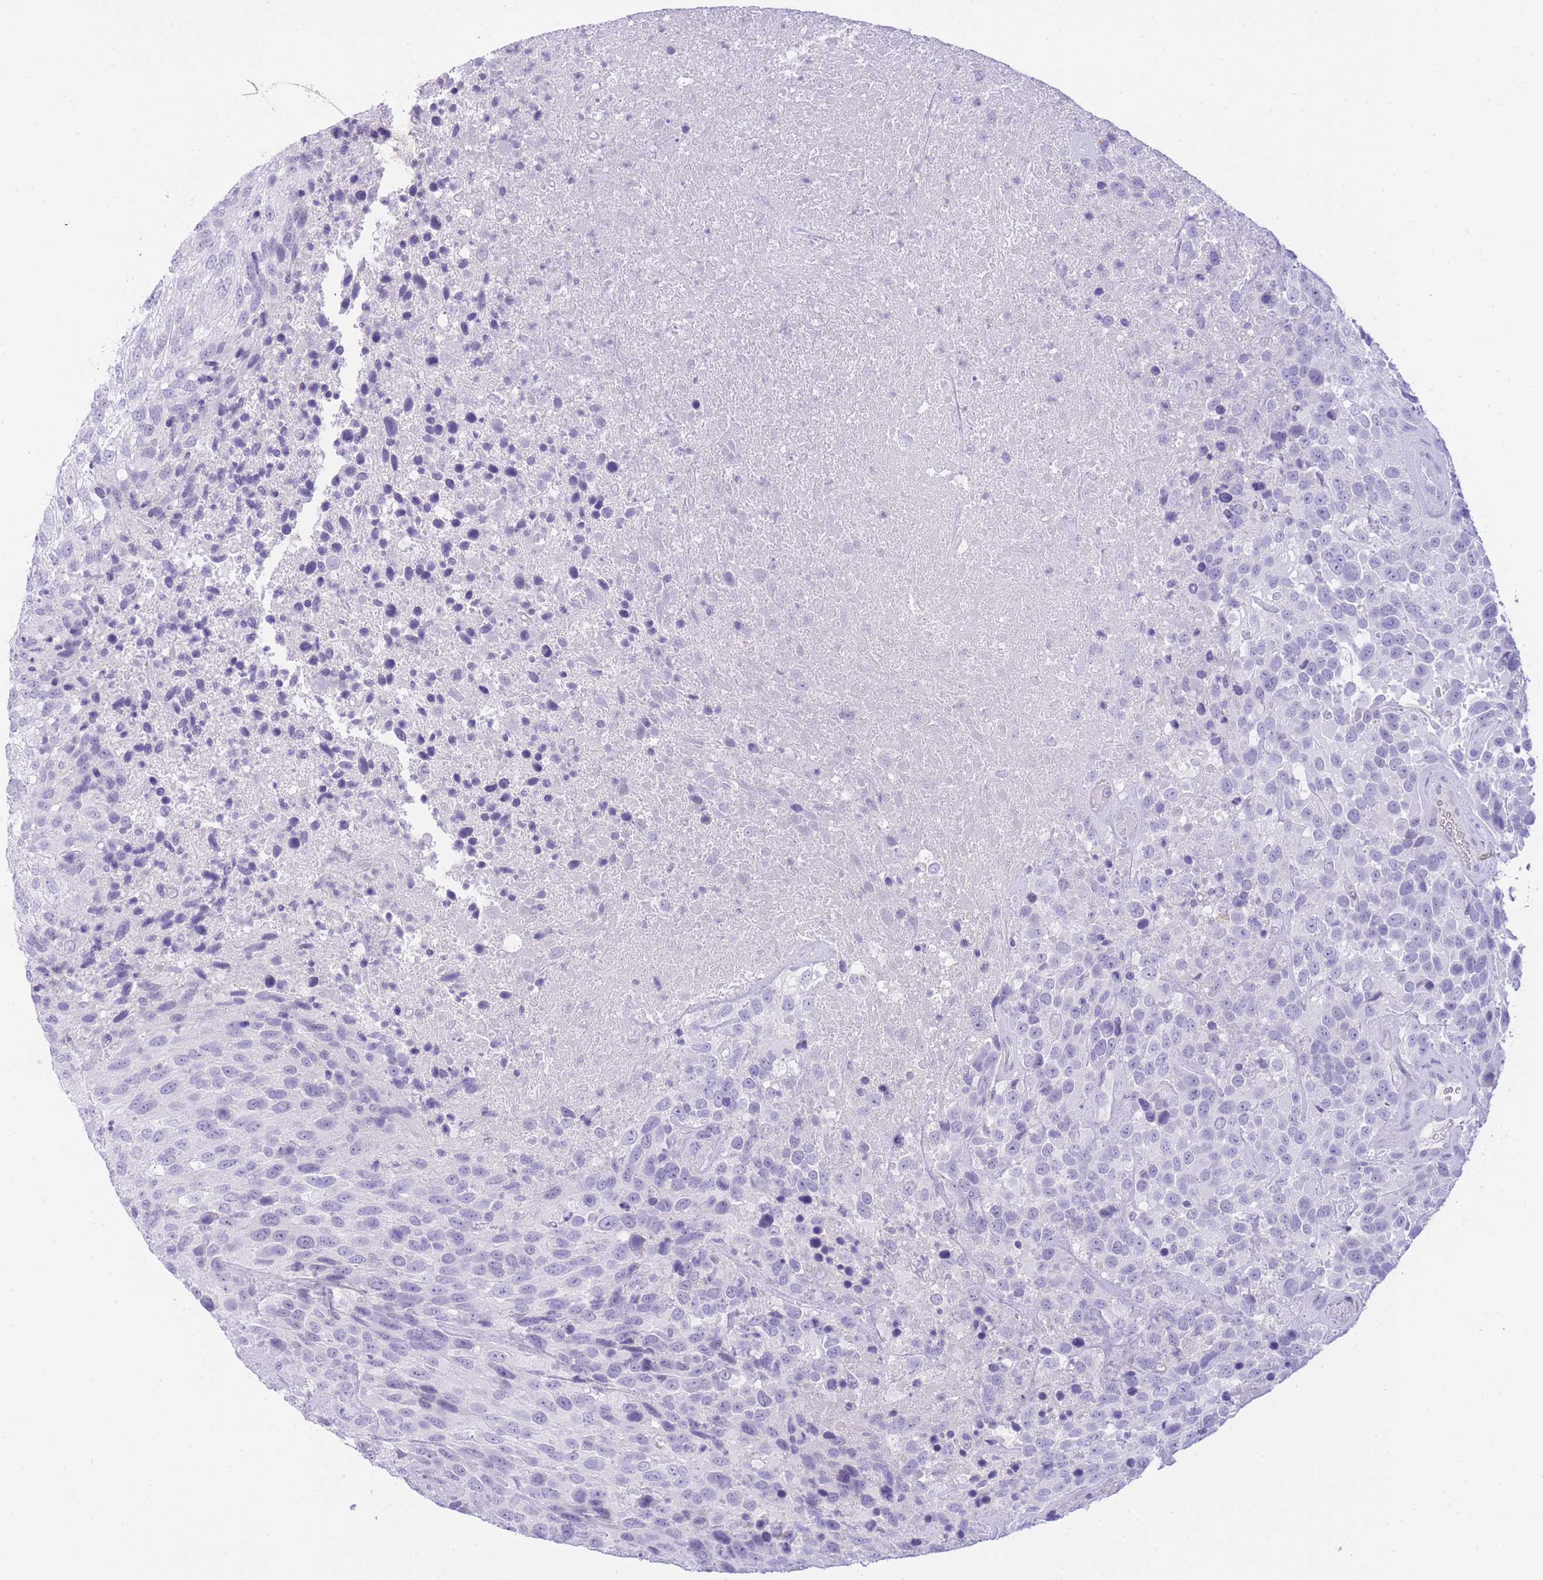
{"staining": {"intensity": "negative", "quantity": "none", "location": "none"}, "tissue": "urothelial cancer", "cell_type": "Tumor cells", "image_type": "cancer", "snomed": [{"axis": "morphology", "description": "Urothelial carcinoma, High grade"}, {"axis": "topography", "description": "Urinary bladder"}], "caption": "Urothelial cancer was stained to show a protein in brown. There is no significant staining in tumor cells. (DAB immunohistochemistry, high magnification).", "gene": "ZNF212", "patient": {"sex": "female", "age": 70}}